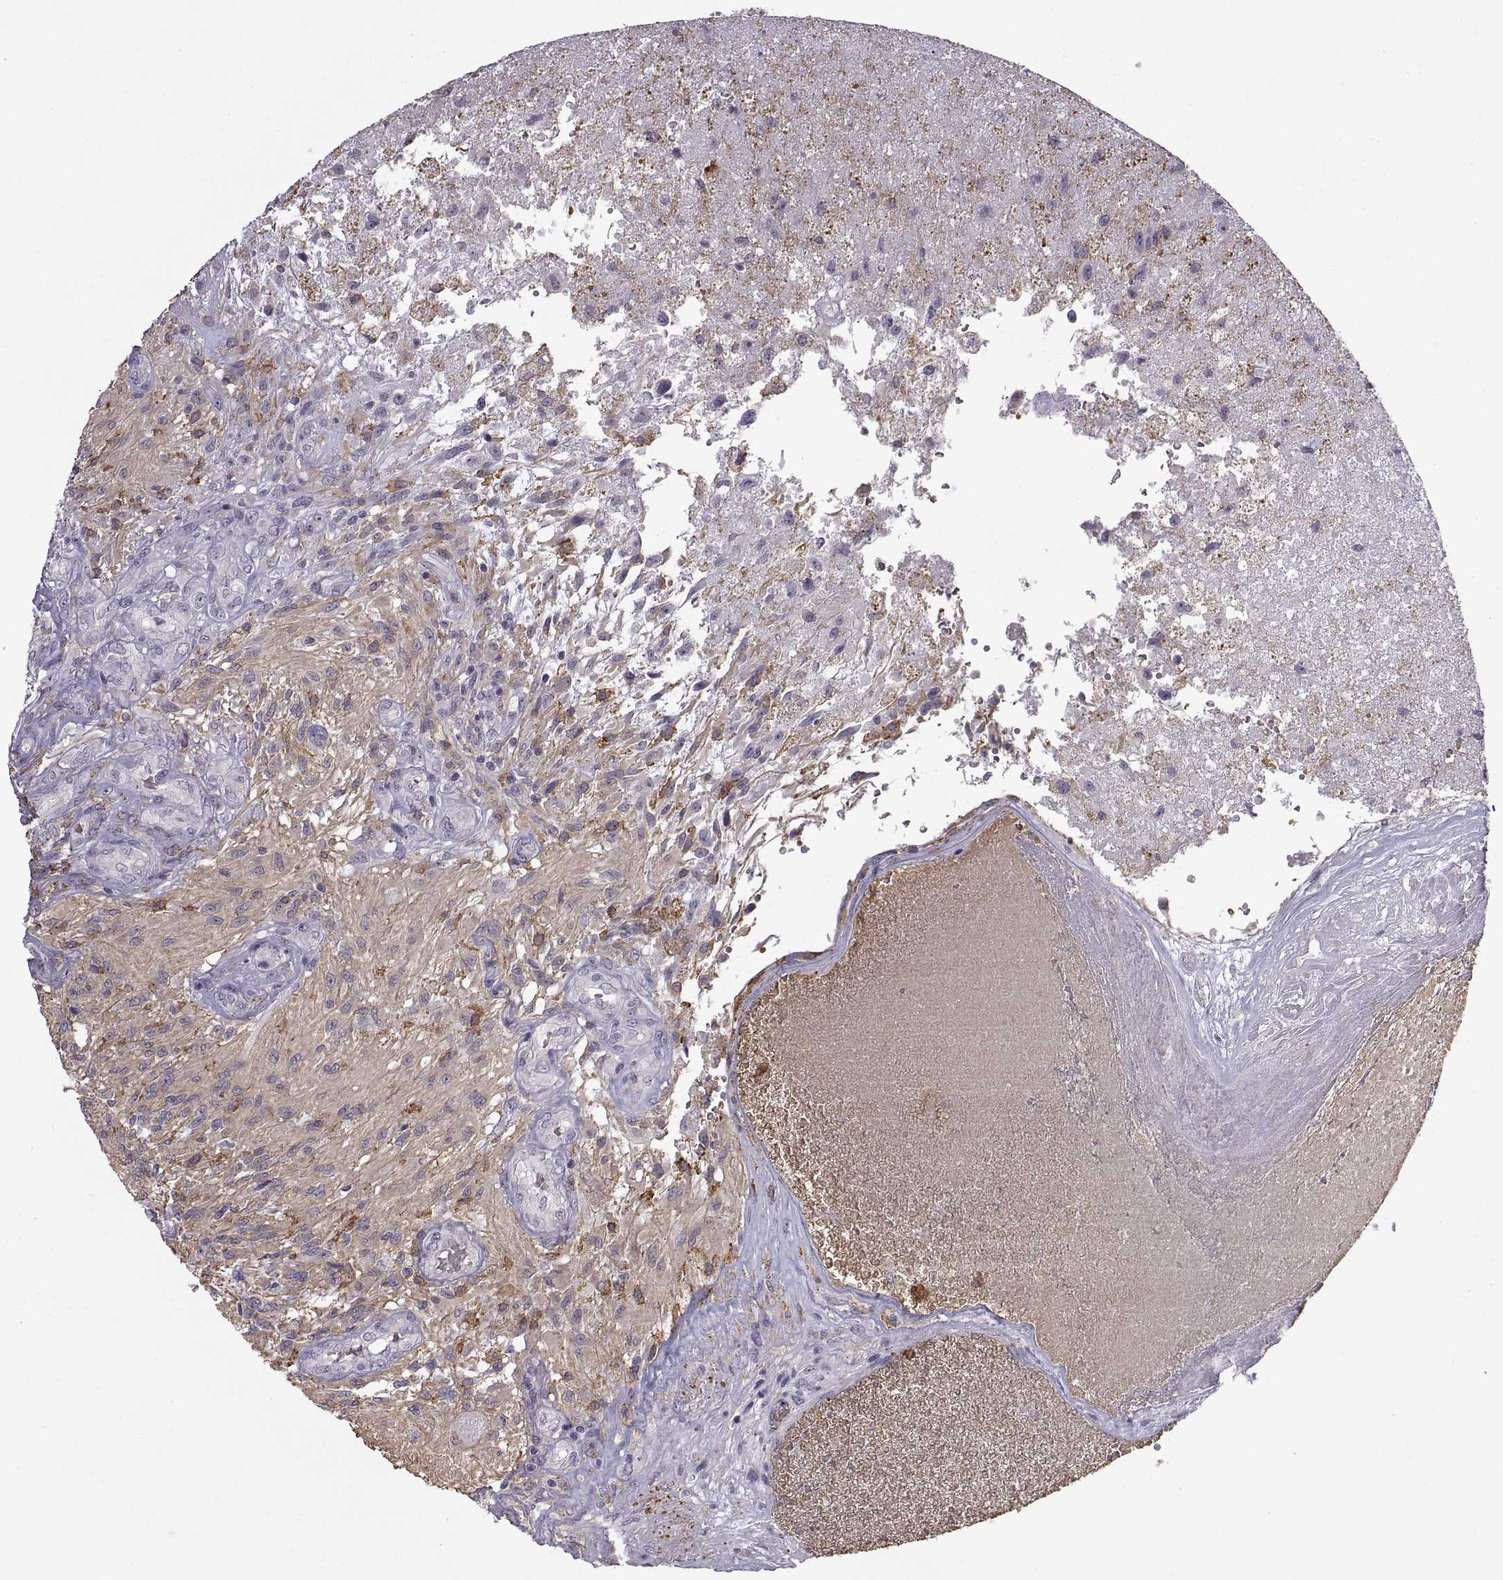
{"staining": {"intensity": "negative", "quantity": "none", "location": "none"}, "tissue": "glioma", "cell_type": "Tumor cells", "image_type": "cancer", "snomed": [{"axis": "morphology", "description": "Glioma, malignant, High grade"}, {"axis": "topography", "description": "Brain"}], "caption": "Malignant high-grade glioma was stained to show a protein in brown. There is no significant expression in tumor cells.", "gene": "MEIOC", "patient": {"sex": "male", "age": 56}}